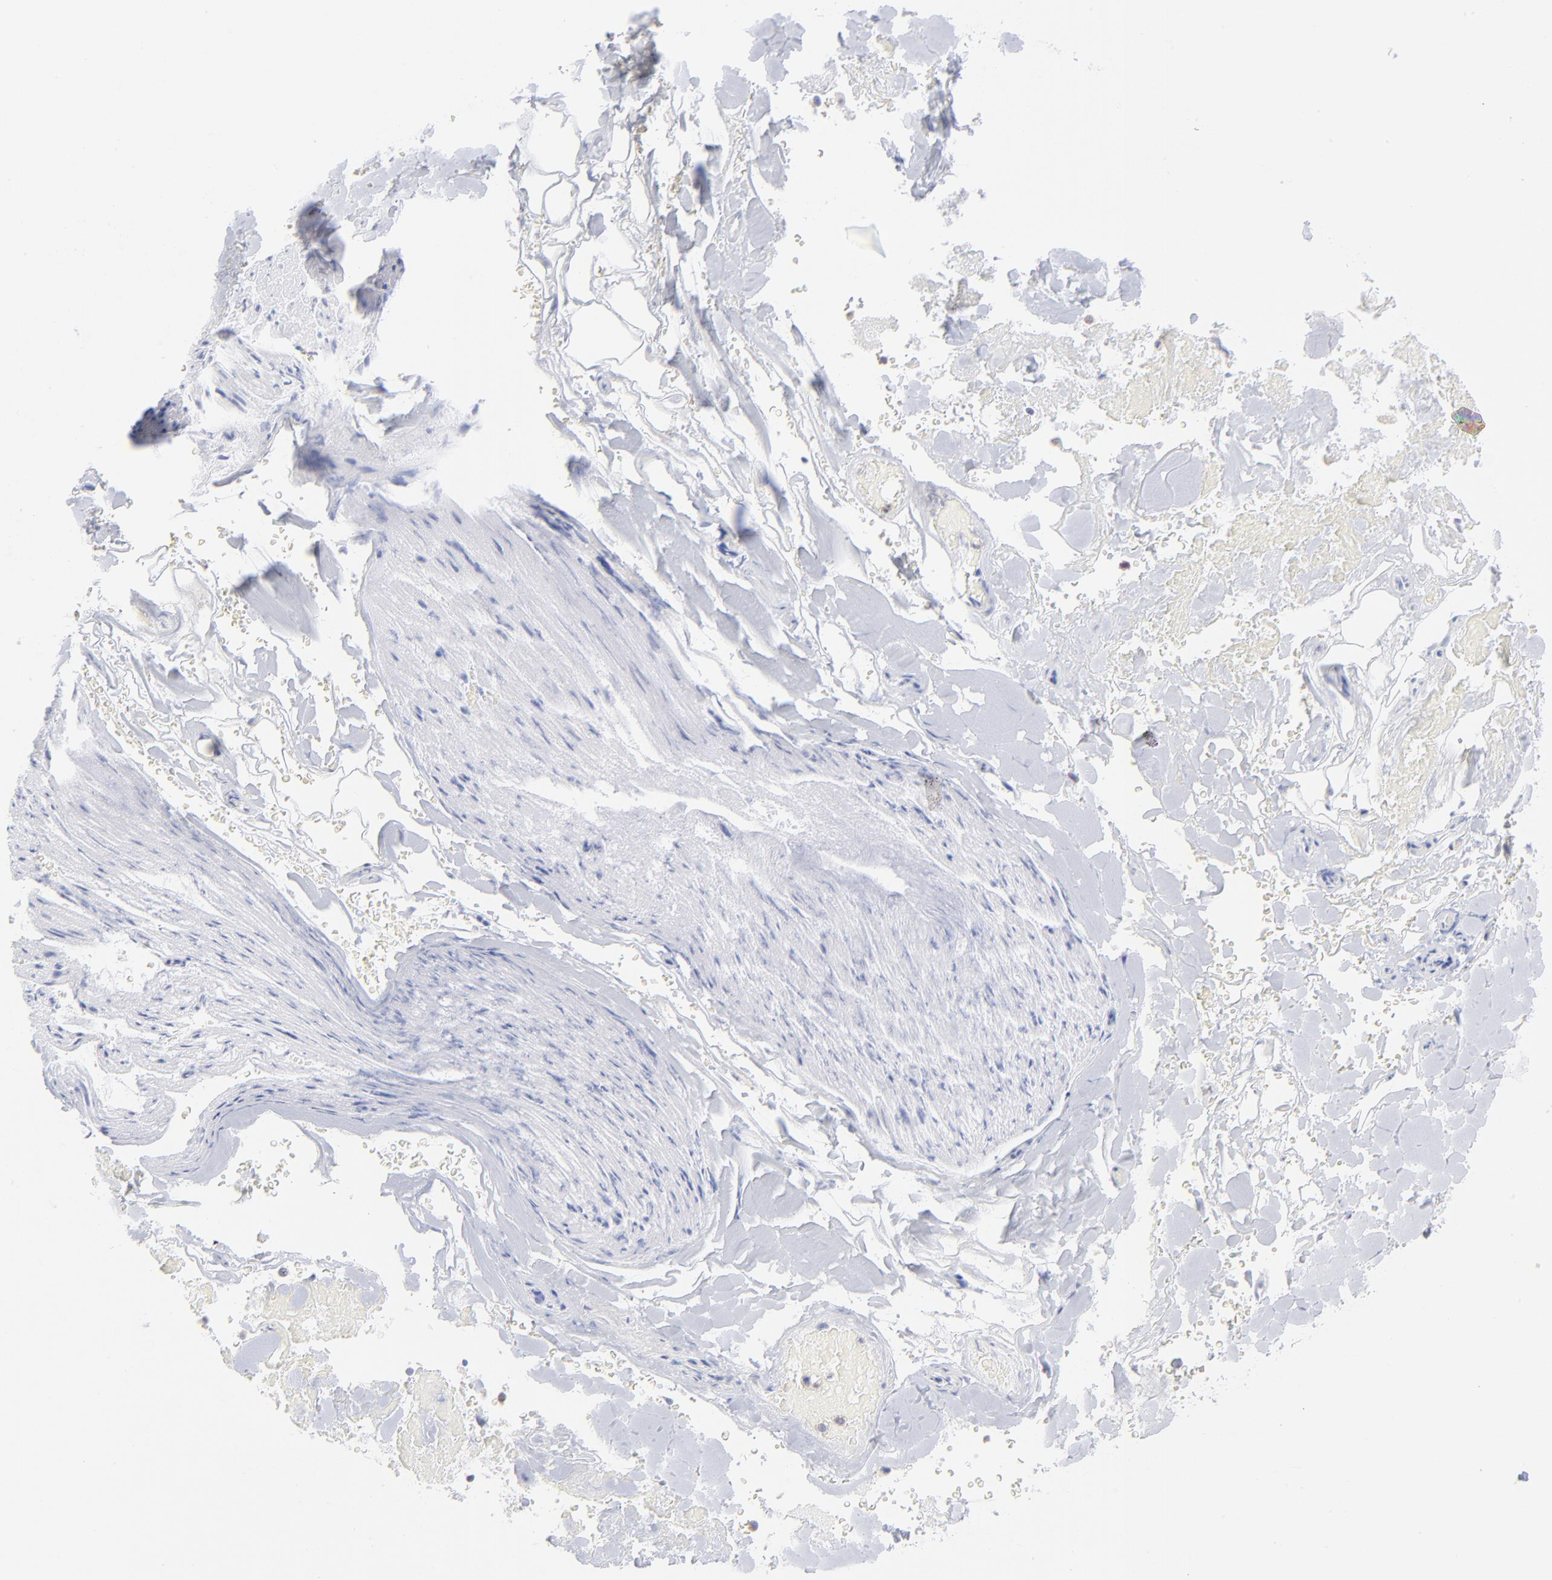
{"staining": {"intensity": "negative", "quantity": "none", "location": "none"}, "tissue": "adipose tissue", "cell_type": "Adipocytes", "image_type": "normal", "snomed": [{"axis": "morphology", "description": "Normal tissue, NOS"}, {"axis": "morphology", "description": "Cholangiocarcinoma"}, {"axis": "topography", "description": "Liver"}, {"axis": "topography", "description": "Peripheral nerve tissue"}], "caption": "Immunohistochemical staining of benign human adipose tissue displays no significant positivity in adipocytes.", "gene": "EIF2AK2", "patient": {"sex": "male", "age": 50}}